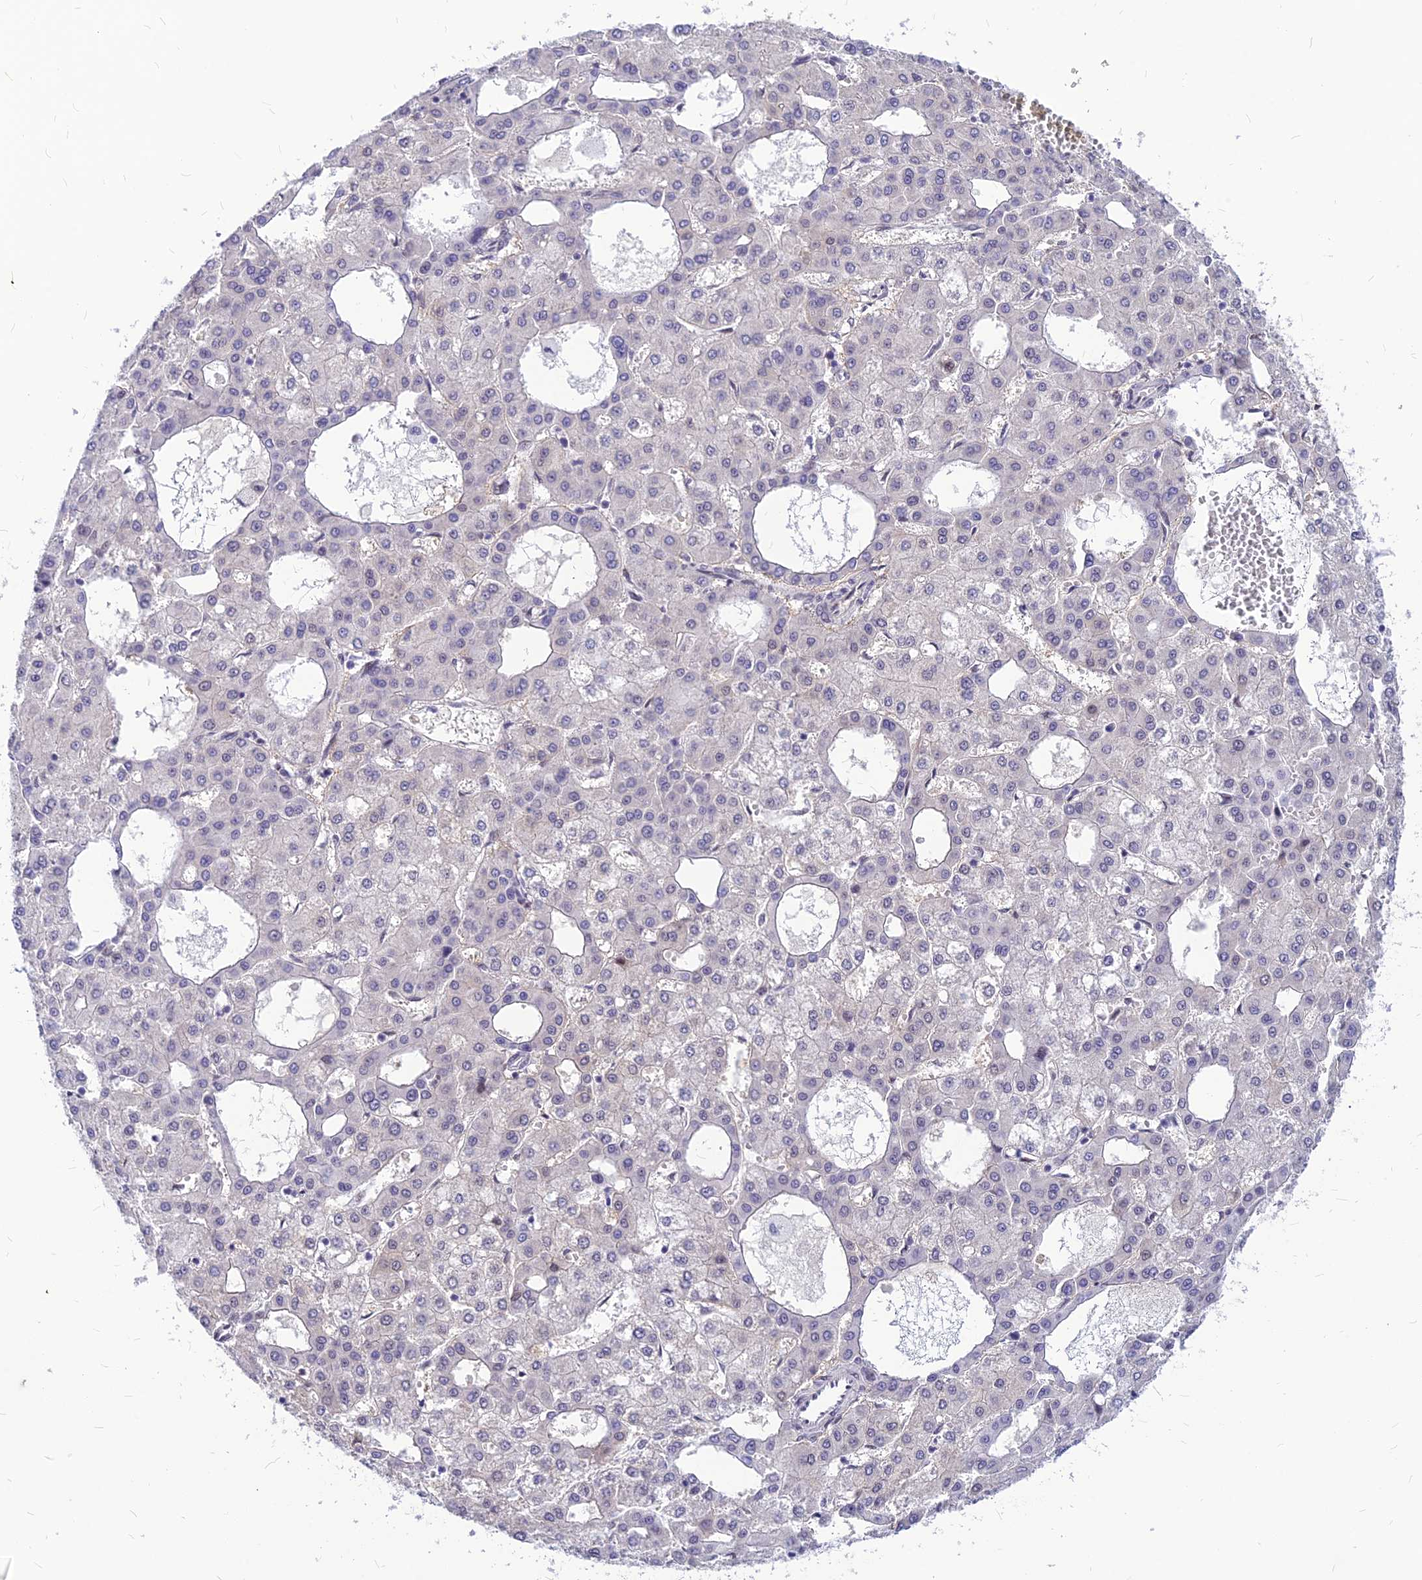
{"staining": {"intensity": "negative", "quantity": "none", "location": "none"}, "tissue": "liver cancer", "cell_type": "Tumor cells", "image_type": "cancer", "snomed": [{"axis": "morphology", "description": "Carcinoma, Hepatocellular, NOS"}, {"axis": "topography", "description": "Liver"}], "caption": "Immunohistochemistry (IHC) image of liver cancer (hepatocellular carcinoma) stained for a protein (brown), which shows no staining in tumor cells.", "gene": "KCTD13", "patient": {"sex": "male", "age": 47}}